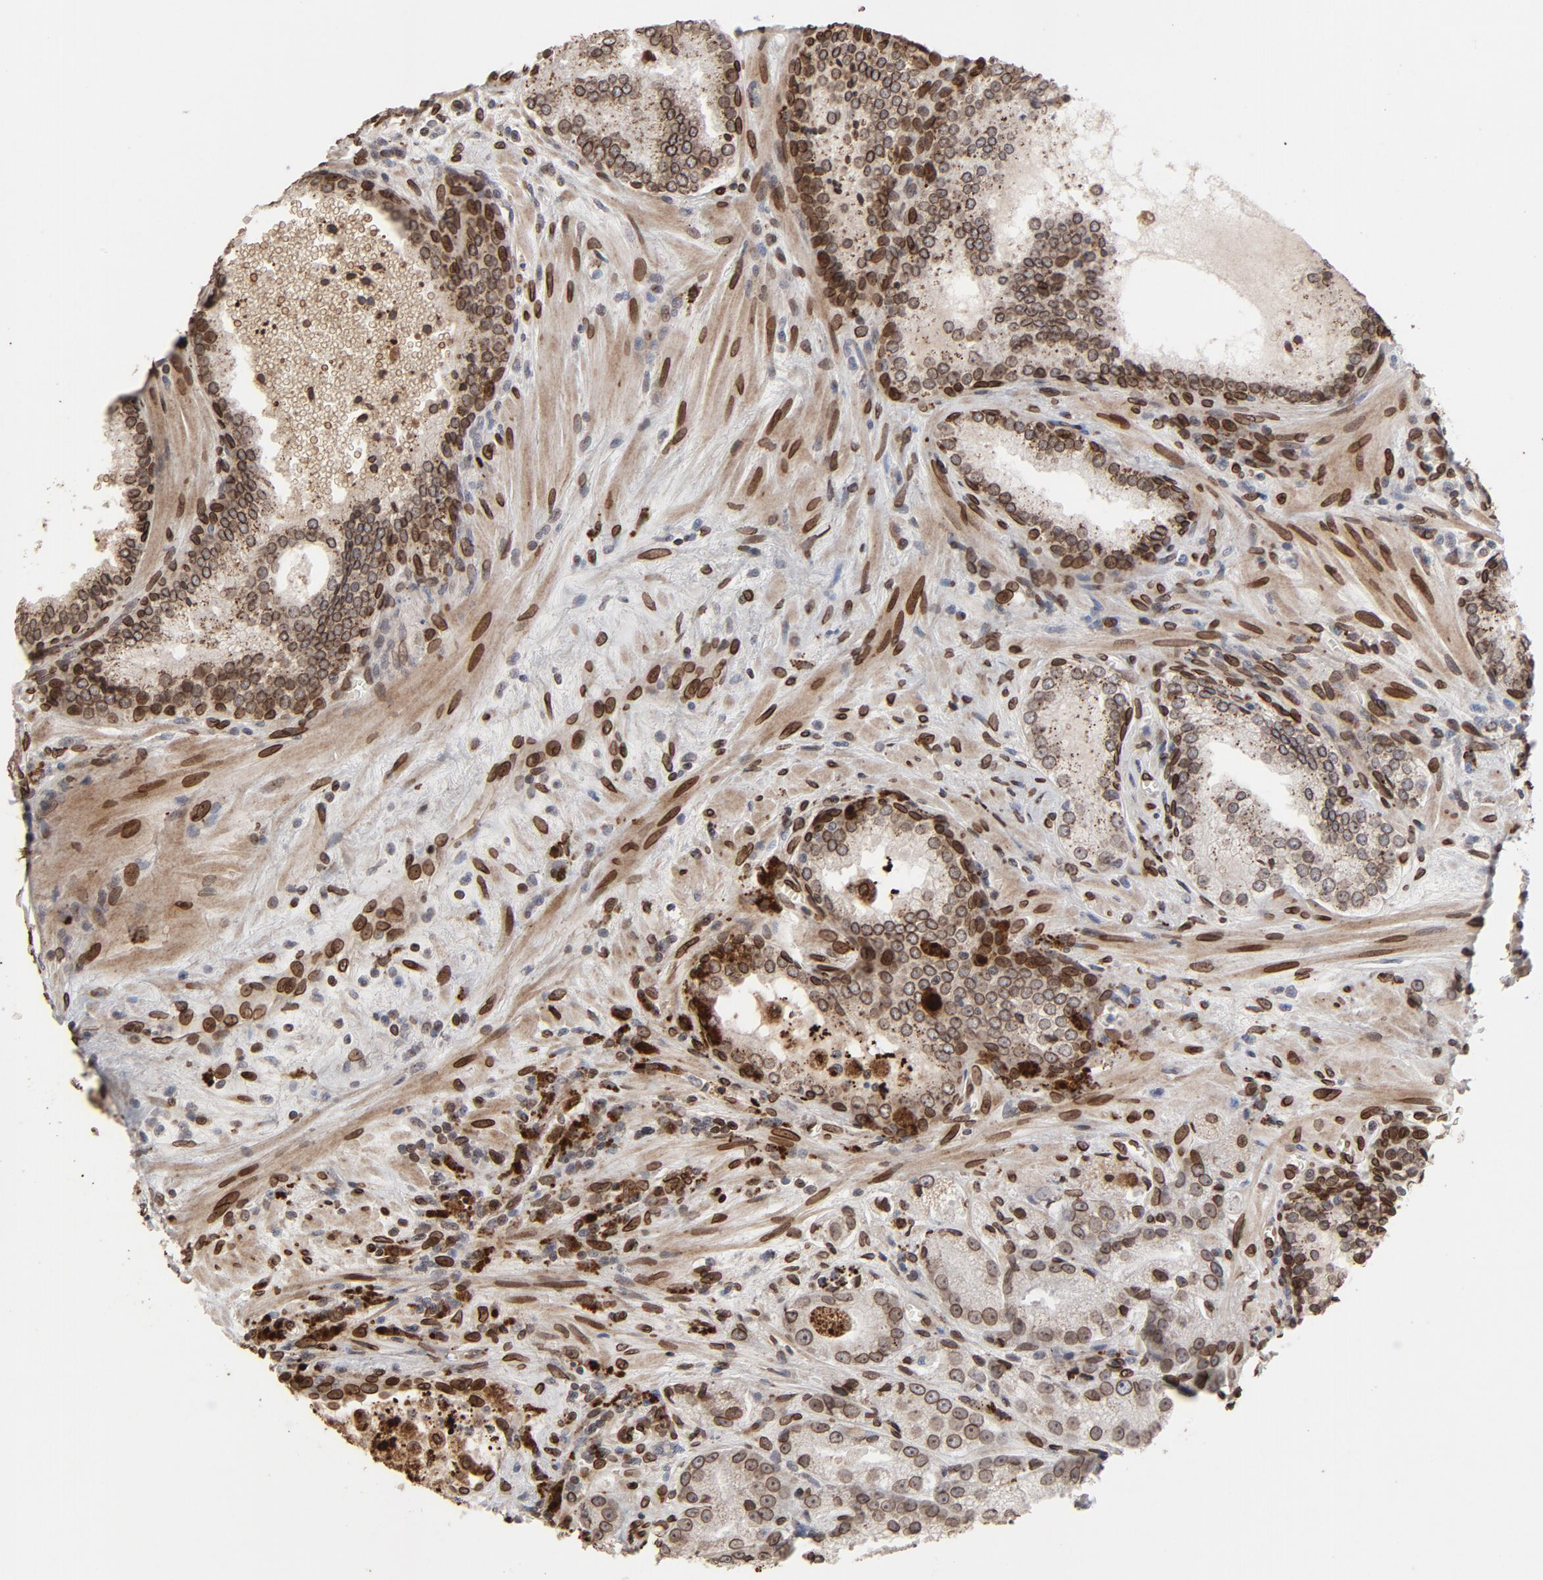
{"staining": {"intensity": "moderate", "quantity": ">75%", "location": "cytoplasmic/membranous,nuclear"}, "tissue": "prostate cancer", "cell_type": "Tumor cells", "image_type": "cancer", "snomed": [{"axis": "morphology", "description": "Adenocarcinoma, Low grade"}, {"axis": "topography", "description": "Prostate"}], "caption": "Human prostate adenocarcinoma (low-grade) stained with a protein marker reveals moderate staining in tumor cells.", "gene": "LMNA", "patient": {"sex": "male", "age": 60}}